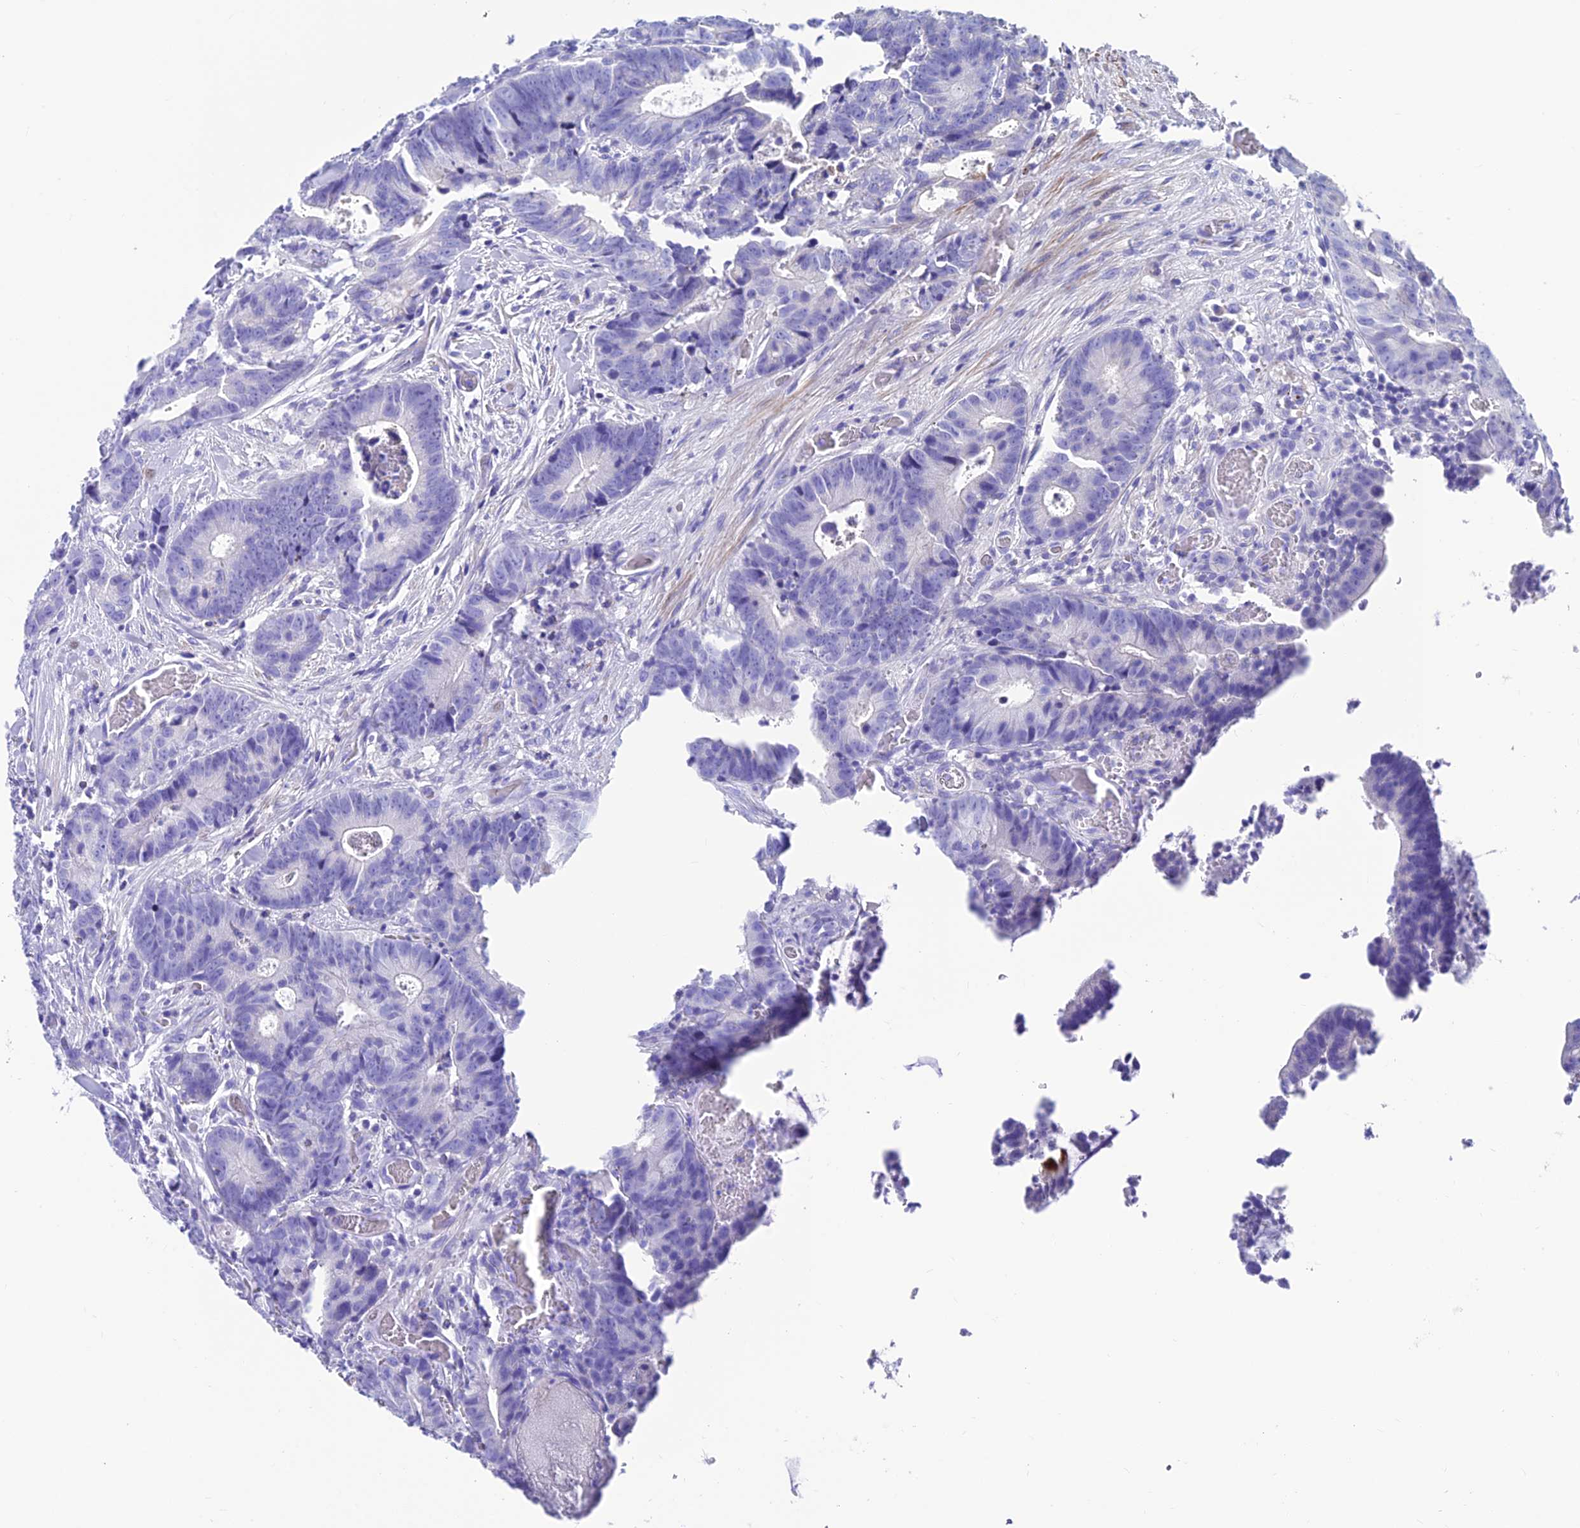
{"staining": {"intensity": "negative", "quantity": "none", "location": "none"}, "tissue": "colorectal cancer", "cell_type": "Tumor cells", "image_type": "cancer", "snomed": [{"axis": "morphology", "description": "Adenocarcinoma, NOS"}, {"axis": "topography", "description": "Colon"}], "caption": "Immunohistochemistry of colorectal cancer (adenocarcinoma) exhibits no staining in tumor cells.", "gene": "GNG11", "patient": {"sex": "female", "age": 57}}